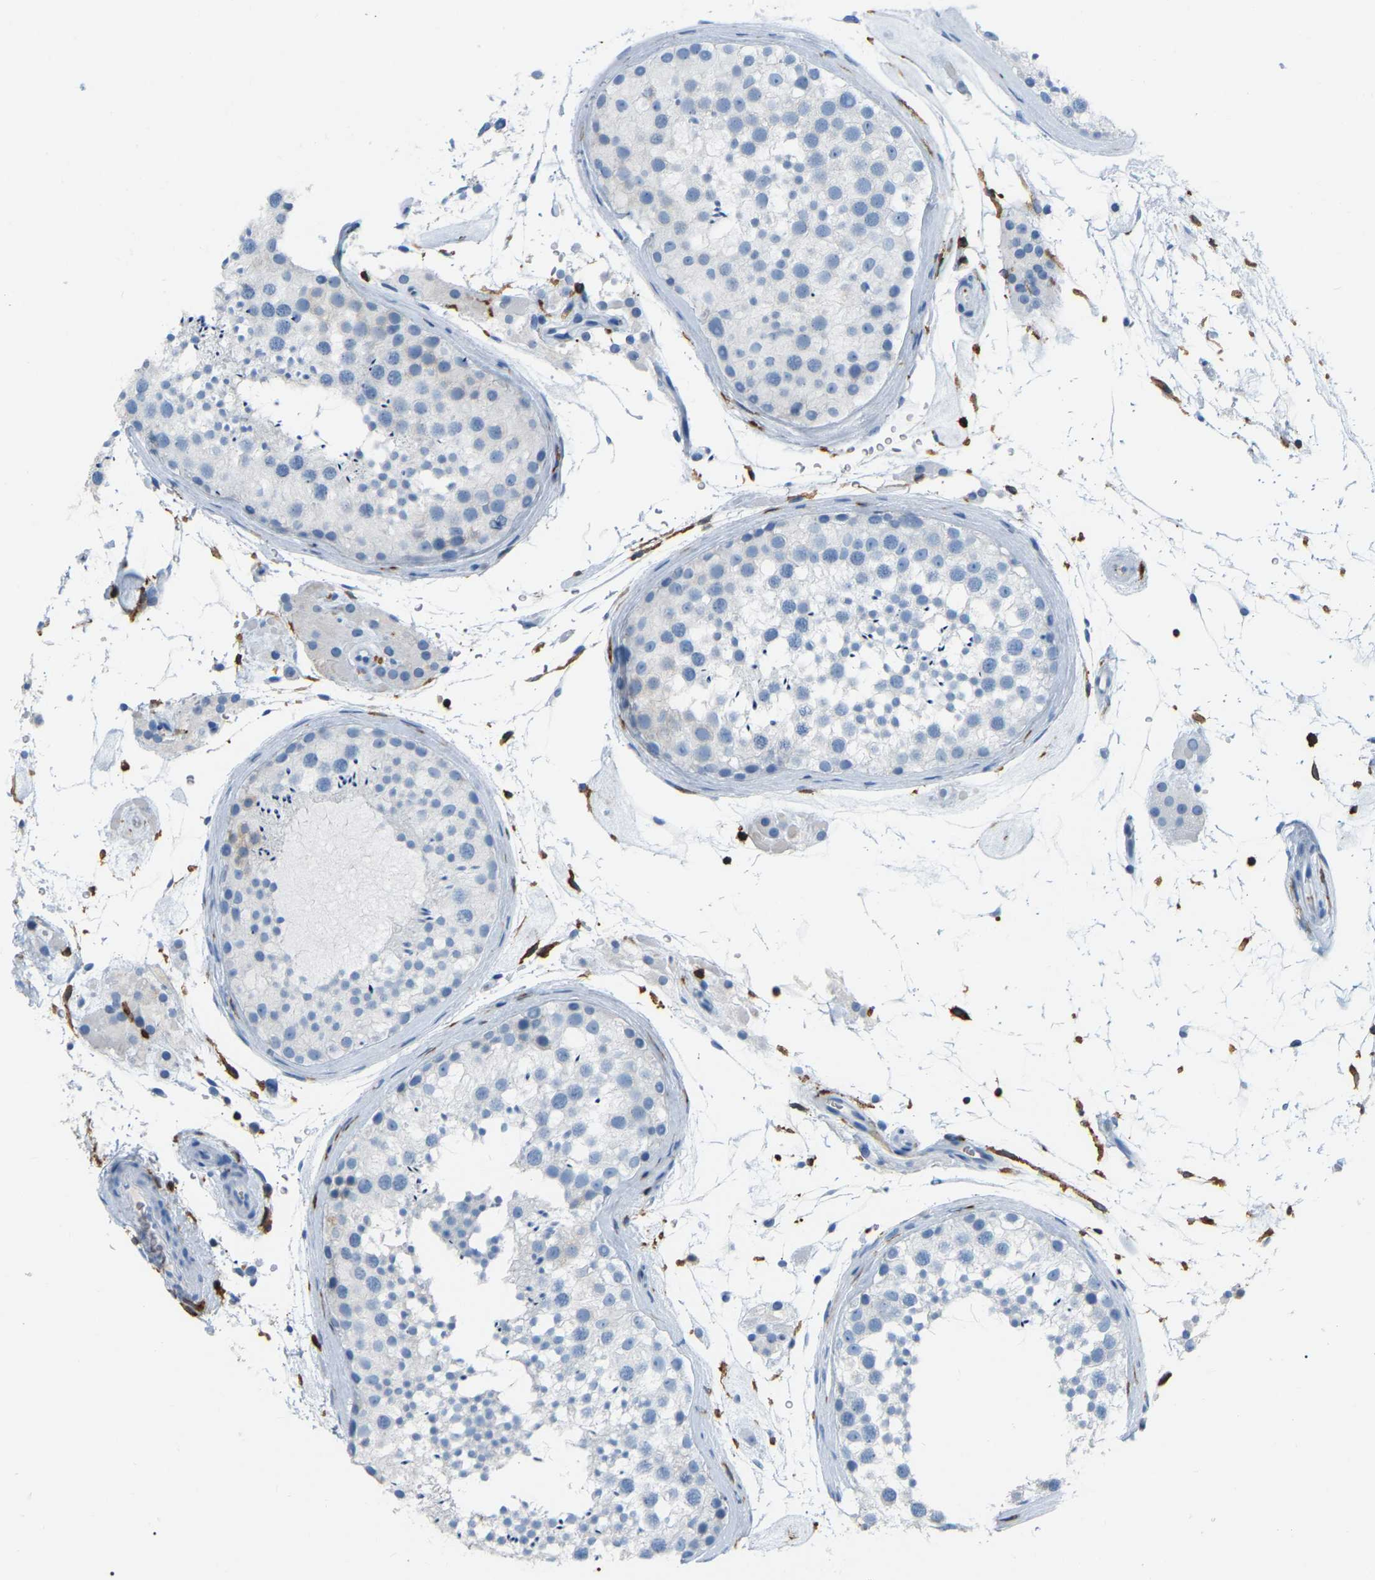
{"staining": {"intensity": "negative", "quantity": "none", "location": "none"}, "tissue": "testis", "cell_type": "Cells in seminiferous ducts", "image_type": "normal", "snomed": [{"axis": "morphology", "description": "Normal tissue, NOS"}, {"axis": "topography", "description": "Testis"}], "caption": "This is an immunohistochemistry micrograph of normal human testis. There is no positivity in cells in seminiferous ducts.", "gene": "ARHGAP45", "patient": {"sex": "male", "age": 46}}